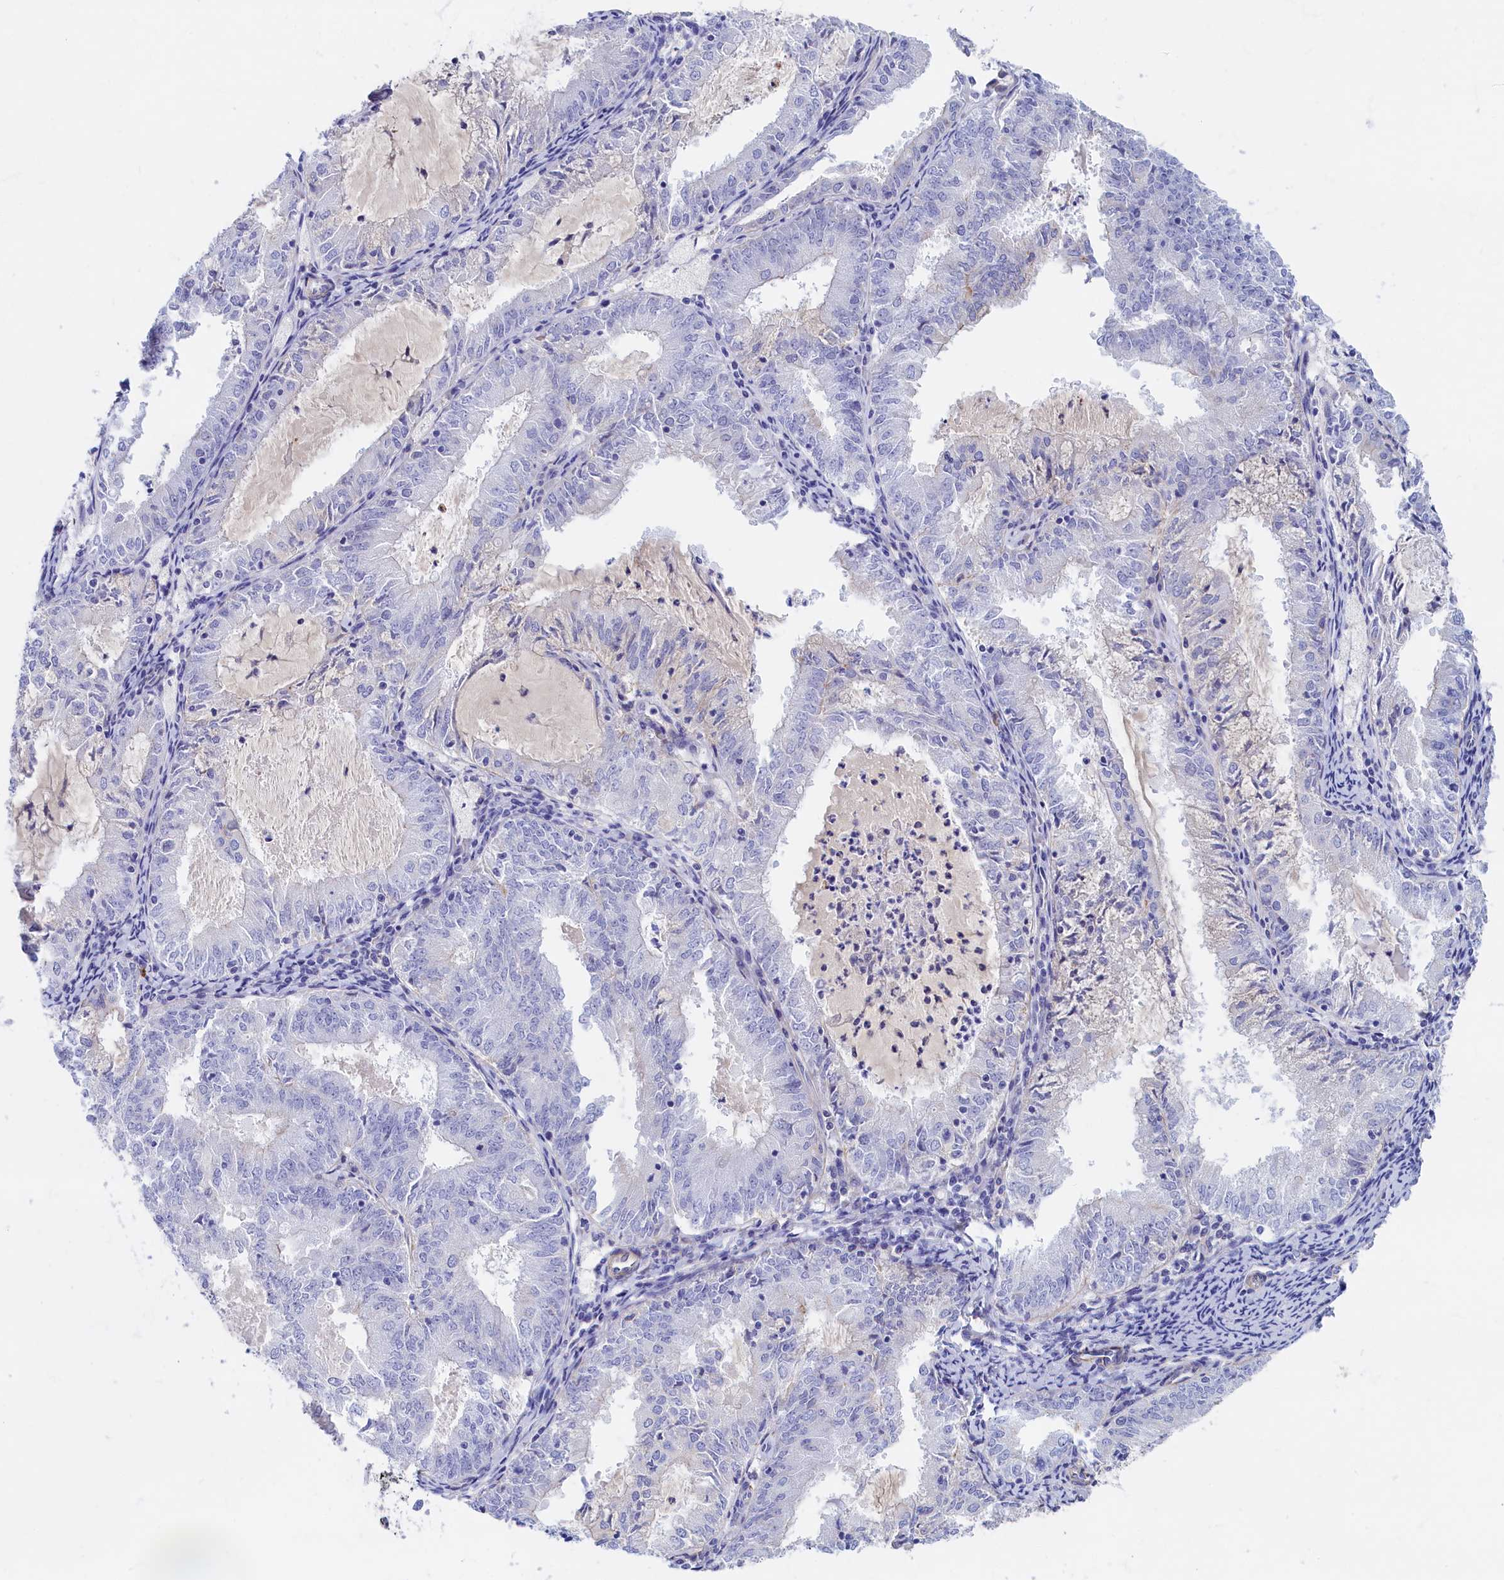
{"staining": {"intensity": "negative", "quantity": "none", "location": "none"}, "tissue": "endometrial cancer", "cell_type": "Tumor cells", "image_type": "cancer", "snomed": [{"axis": "morphology", "description": "Adenocarcinoma, NOS"}, {"axis": "topography", "description": "Endometrium"}], "caption": "A high-resolution image shows IHC staining of adenocarcinoma (endometrial), which reveals no significant expression in tumor cells.", "gene": "ABCC12", "patient": {"sex": "female", "age": 57}}